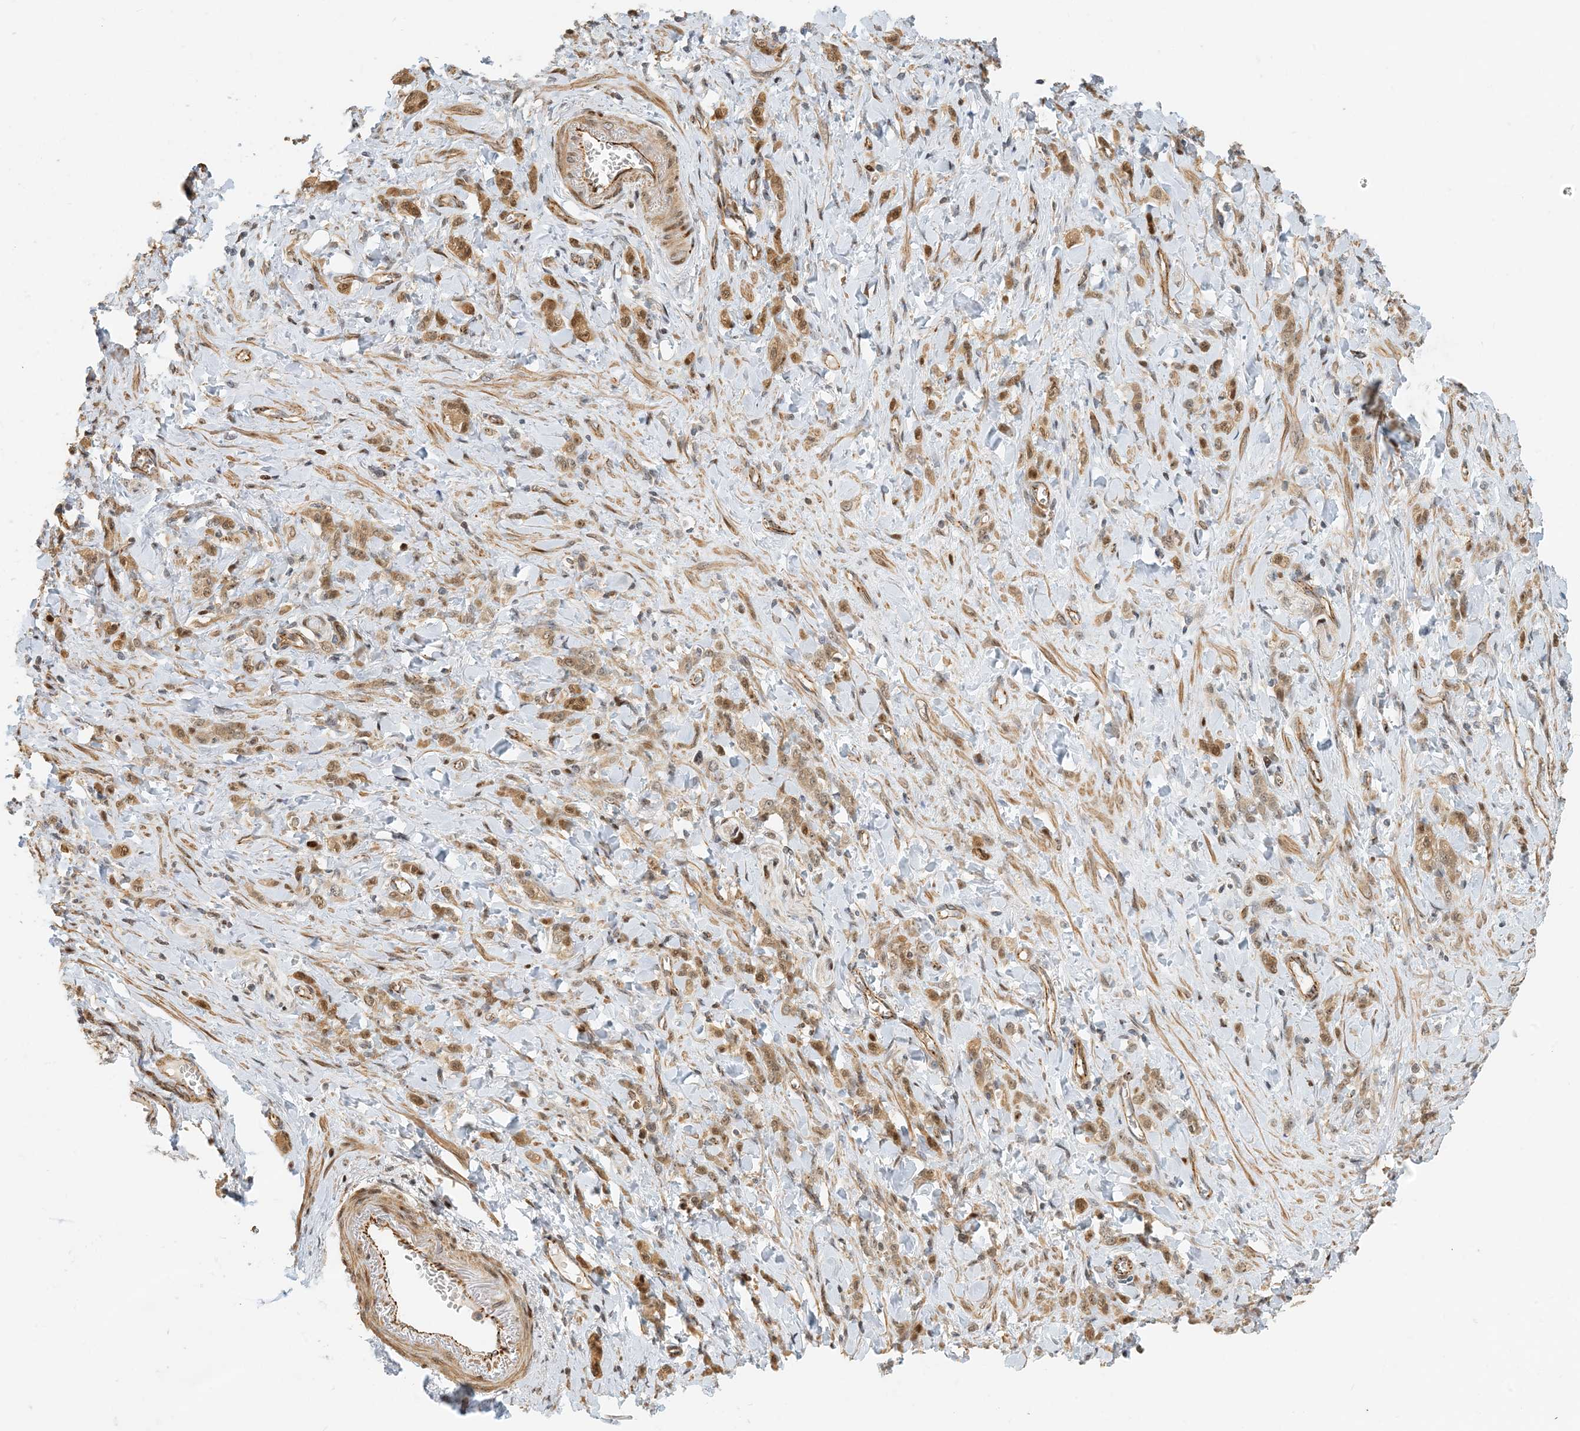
{"staining": {"intensity": "moderate", "quantity": ">75%", "location": "cytoplasmic/membranous,nuclear"}, "tissue": "stomach cancer", "cell_type": "Tumor cells", "image_type": "cancer", "snomed": [{"axis": "morphology", "description": "Normal tissue, NOS"}, {"axis": "morphology", "description": "Adenocarcinoma, NOS"}, {"axis": "topography", "description": "Stomach"}], "caption": "Protein expression analysis of stomach cancer (adenocarcinoma) reveals moderate cytoplasmic/membranous and nuclear staining in about >75% of tumor cells. The staining is performed using DAB brown chromogen to label protein expression. The nuclei are counter-stained blue using hematoxylin.", "gene": "MAPKBP1", "patient": {"sex": "male", "age": 82}}